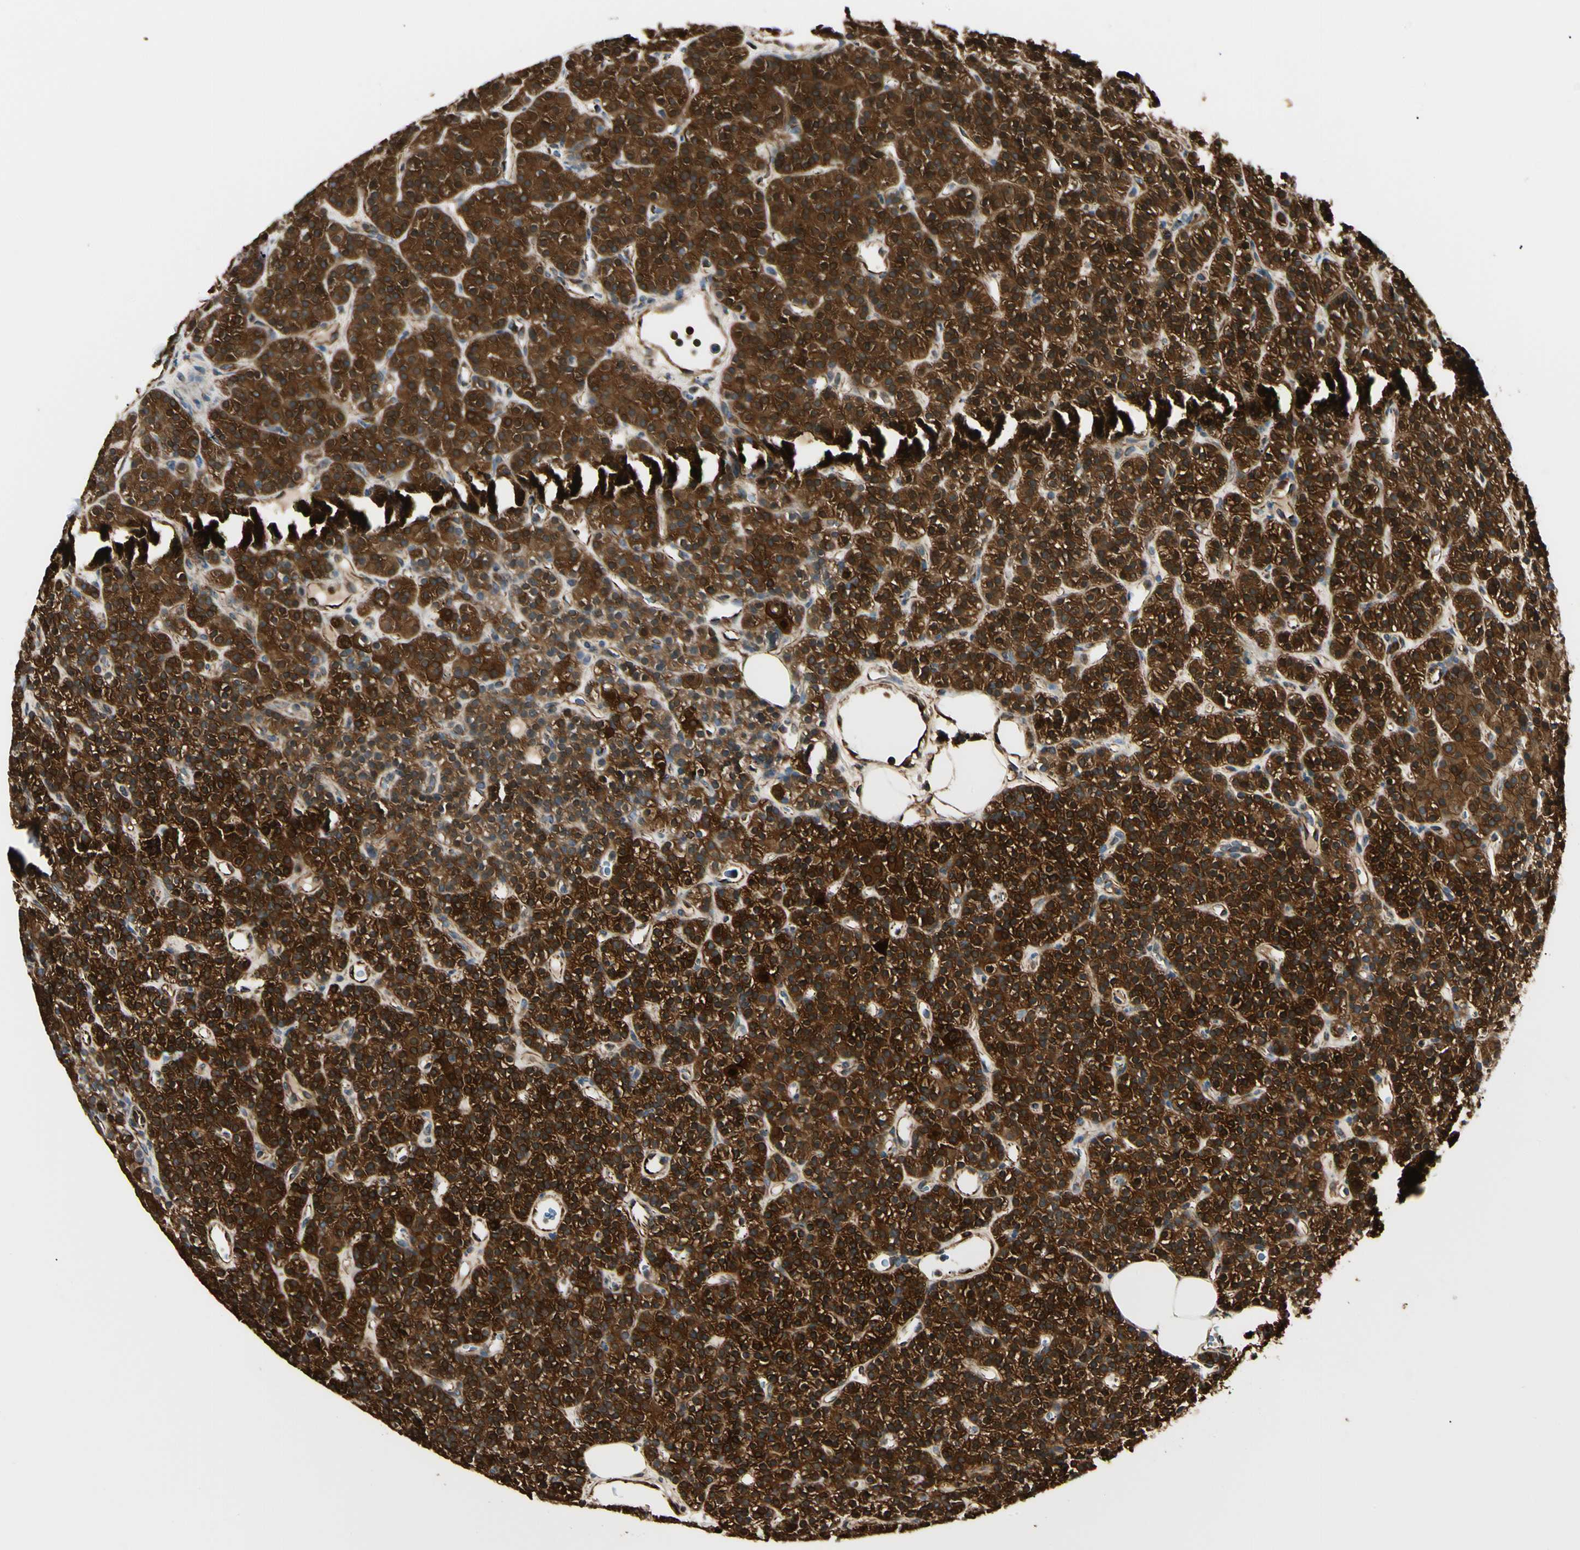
{"staining": {"intensity": "strong", "quantity": ">75%", "location": "cytoplasmic/membranous,nuclear"}, "tissue": "parathyroid gland", "cell_type": "Glandular cells", "image_type": "normal", "snomed": [{"axis": "morphology", "description": "Normal tissue, NOS"}, {"axis": "morphology", "description": "Hyperplasia, NOS"}, {"axis": "topography", "description": "Parathyroid gland"}], "caption": "High-magnification brightfield microscopy of normal parathyroid gland stained with DAB (brown) and counterstained with hematoxylin (blue). glandular cells exhibit strong cytoplasmic/membranous,nuclear positivity is seen in approximately>75% of cells.", "gene": "FTH1", "patient": {"sex": "male", "age": 44}}